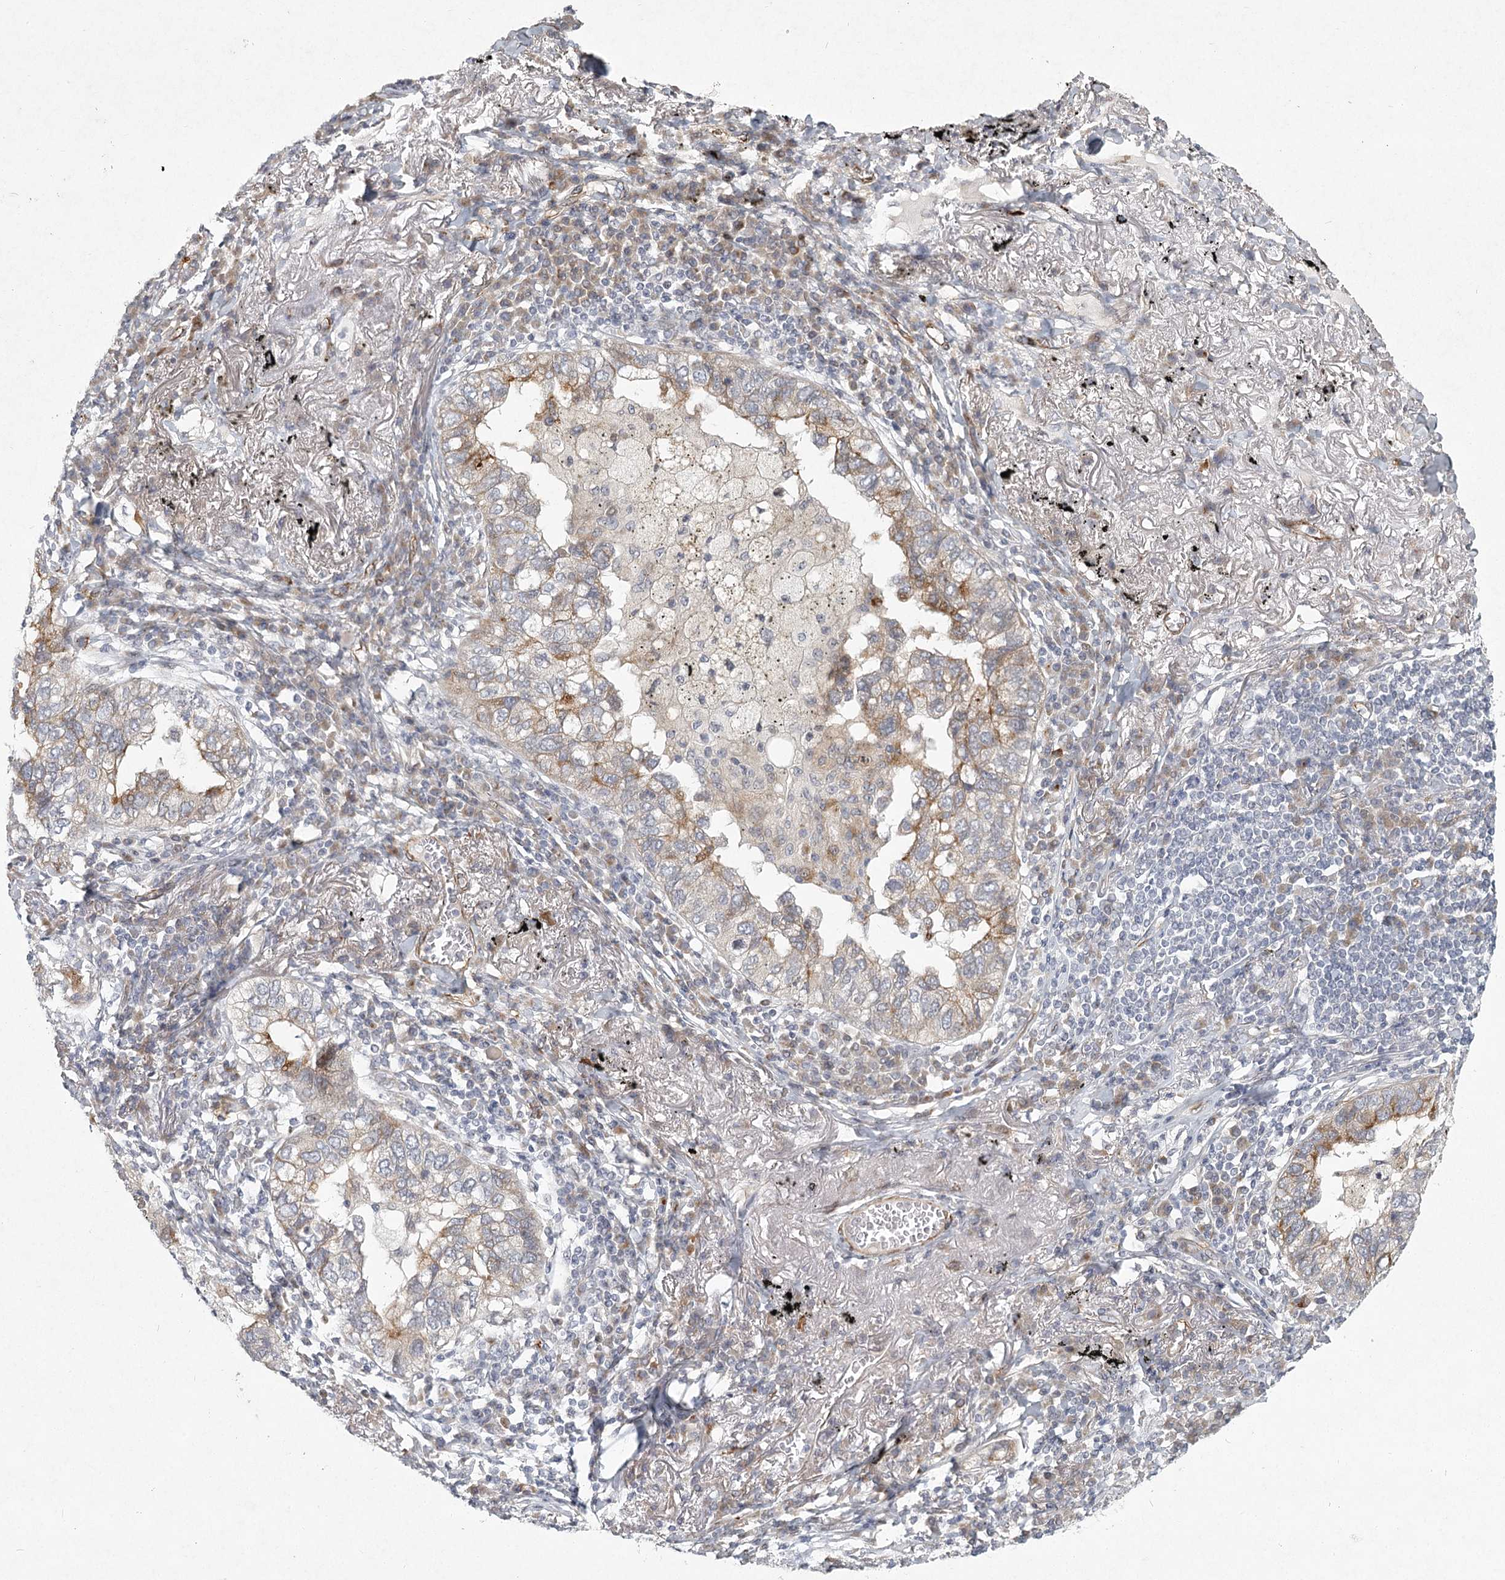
{"staining": {"intensity": "moderate", "quantity": "25%-75%", "location": "cytoplasmic/membranous"}, "tissue": "lung cancer", "cell_type": "Tumor cells", "image_type": "cancer", "snomed": [{"axis": "morphology", "description": "Adenocarcinoma, NOS"}, {"axis": "topography", "description": "Lung"}], "caption": "A histopathology image of lung adenocarcinoma stained for a protein displays moderate cytoplasmic/membranous brown staining in tumor cells. (DAB (3,3'-diaminobenzidine) IHC with brightfield microscopy, high magnification).", "gene": "MEPE", "patient": {"sex": "male", "age": 65}}